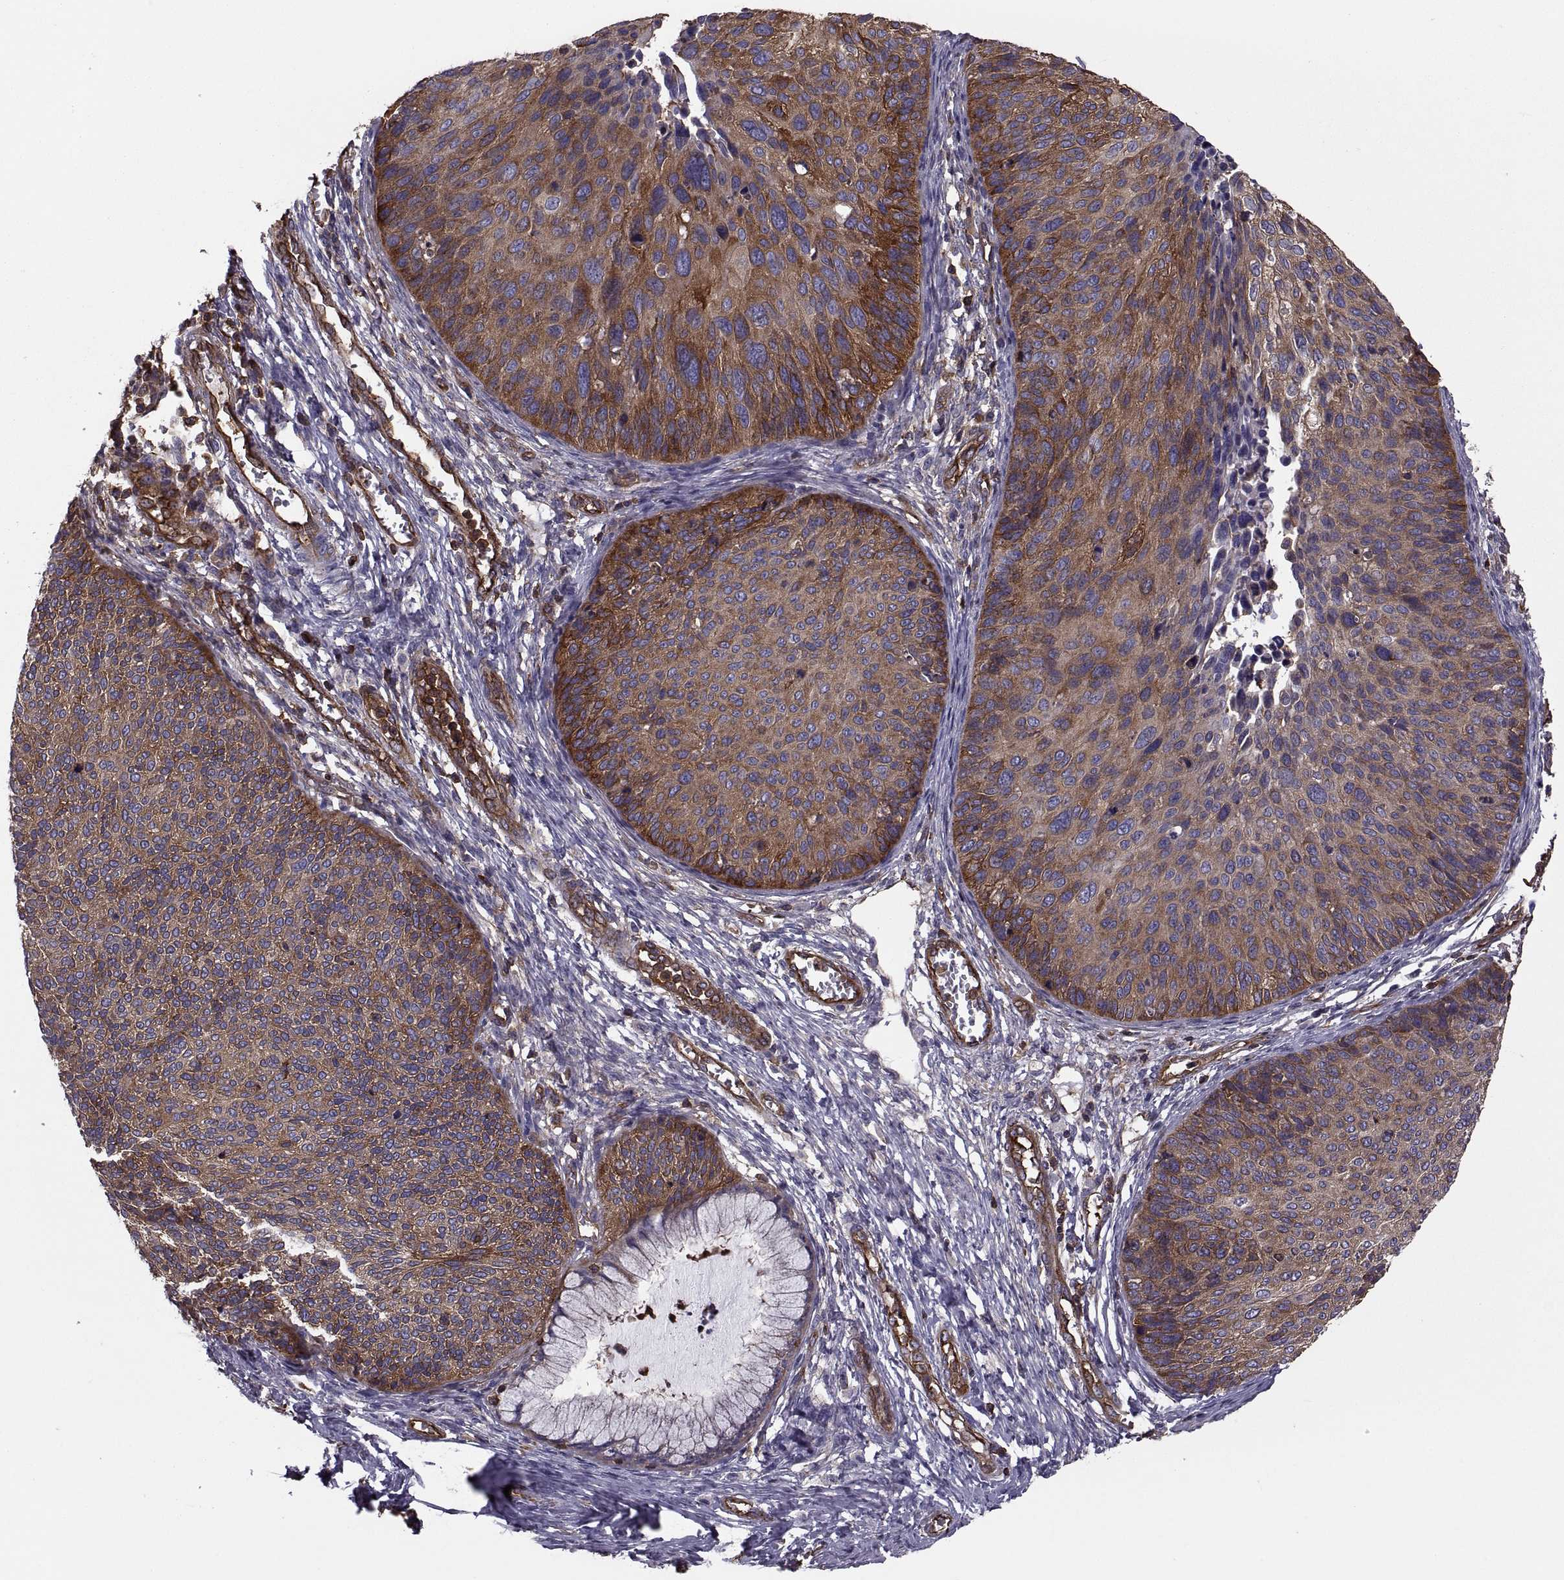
{"staining": {"intensity": "strong", "quantity": ">75%", "location": "cytoplasmic/membranous"}, "tissue": "cervical cancer", "cell_type": "Tumor cells", "image_type": "cancer", "snomed": [{"axis": "morphology", "description": "Squamous cell carcinoma, NOS"}, {"axis": "topography", "description": "Cervix"}], "caption": "Protein staining of squamous cell carcinoma (cervical) tissue exhibits strong cytoplasmic/membranous positivity in about >75% of tumor cells. (DAB IHC with brightfield microscopy, high magnification).", "gene": "MYH9", "patient": {"sex": "female", "age": 36}}